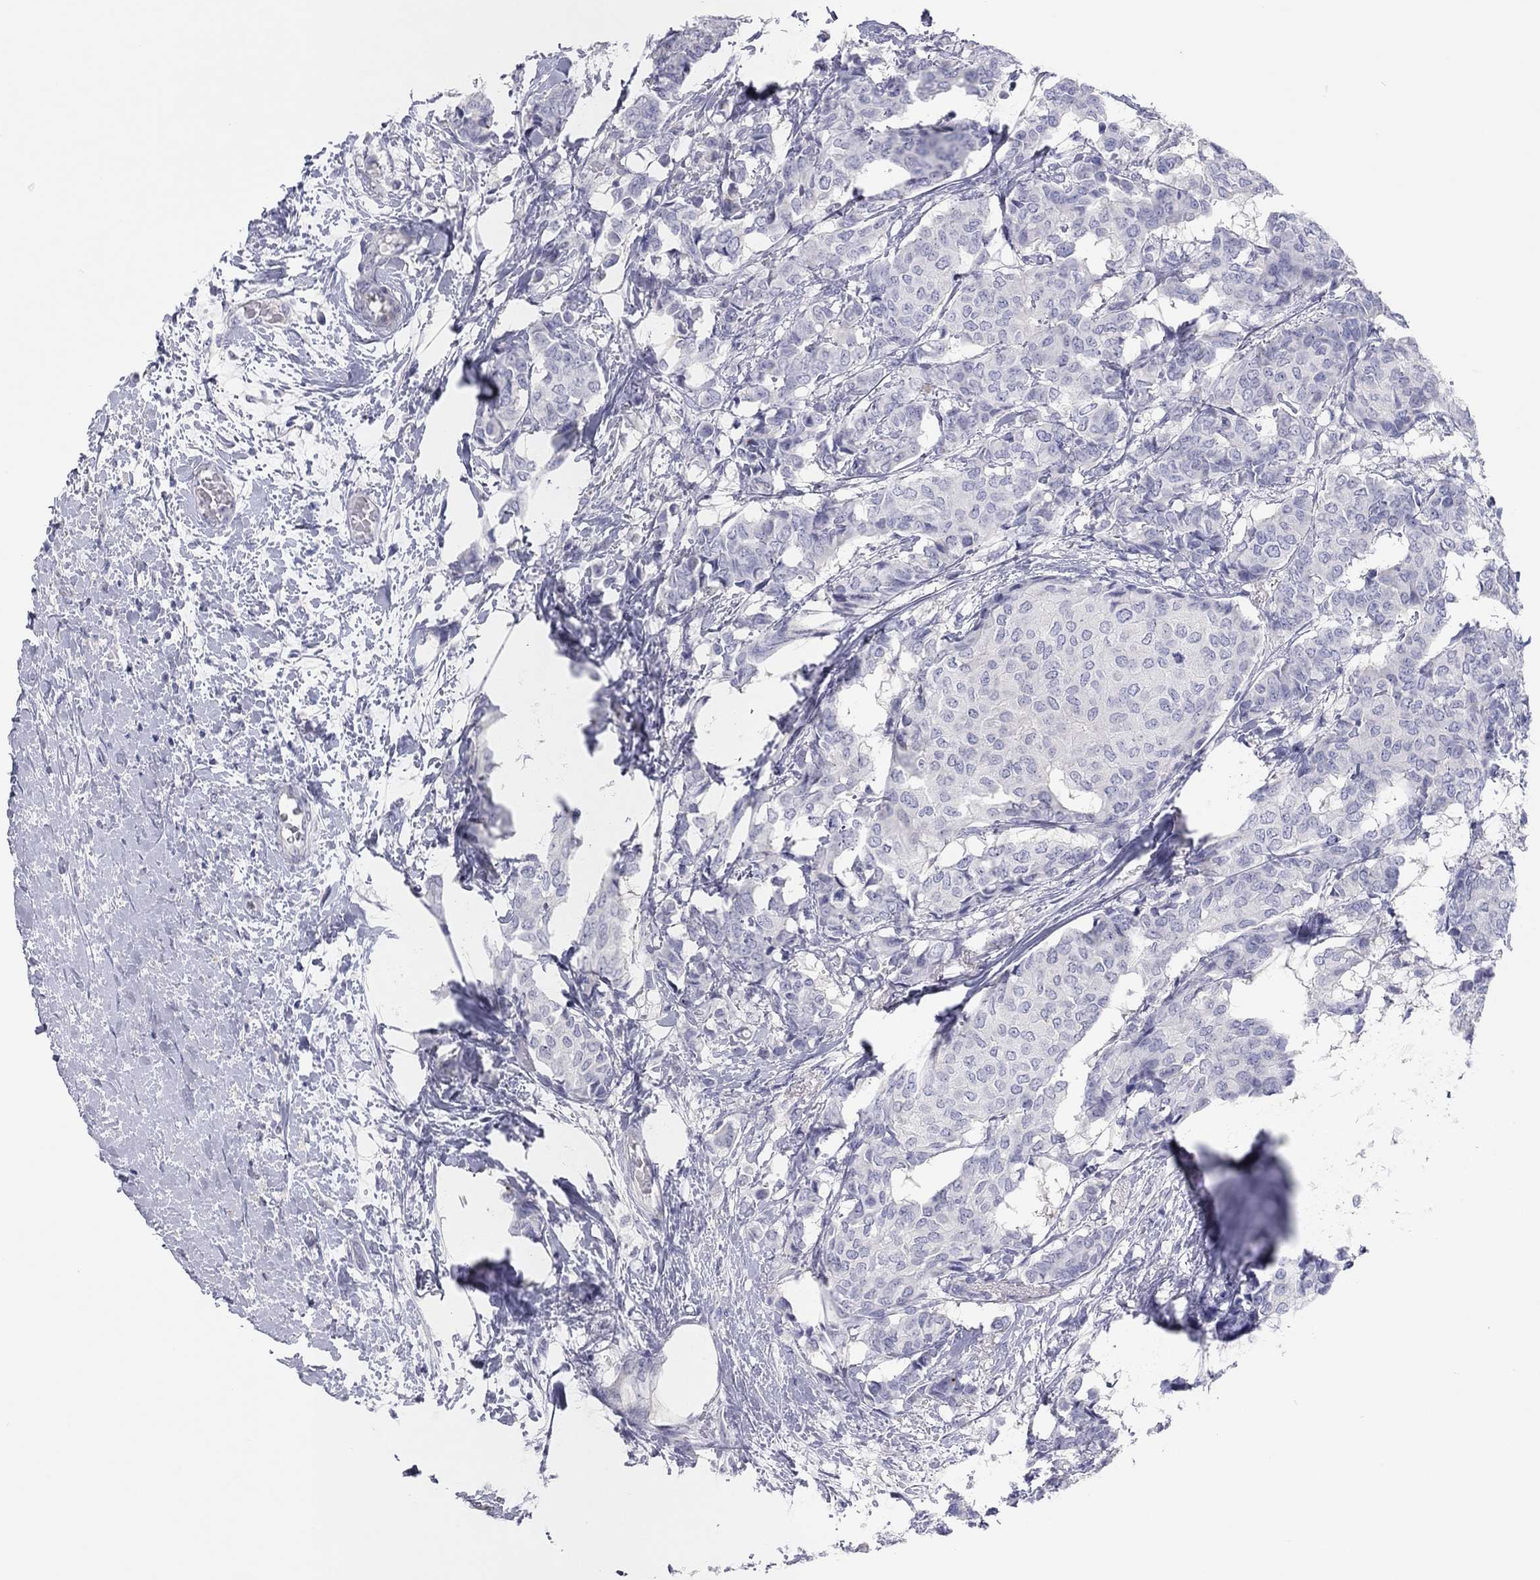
{"staining": {"intensity": "negative", "quantity": "none", "location": "none"}, "tissue": "breast cancer", "cell_type": "Tumor cells", "image_type": "cancer", "snomed": [{"axis": "morphology", "description": "Duct carcinoma"}, {"axis": "topography", "description": "Breast"}], "caption": "The histopathology image exhibits no staining of tumor cells in invasive ductal carcinoma (breast).", "gene": "CPNE6", "patient": {"sex": "female", "age": 75}}